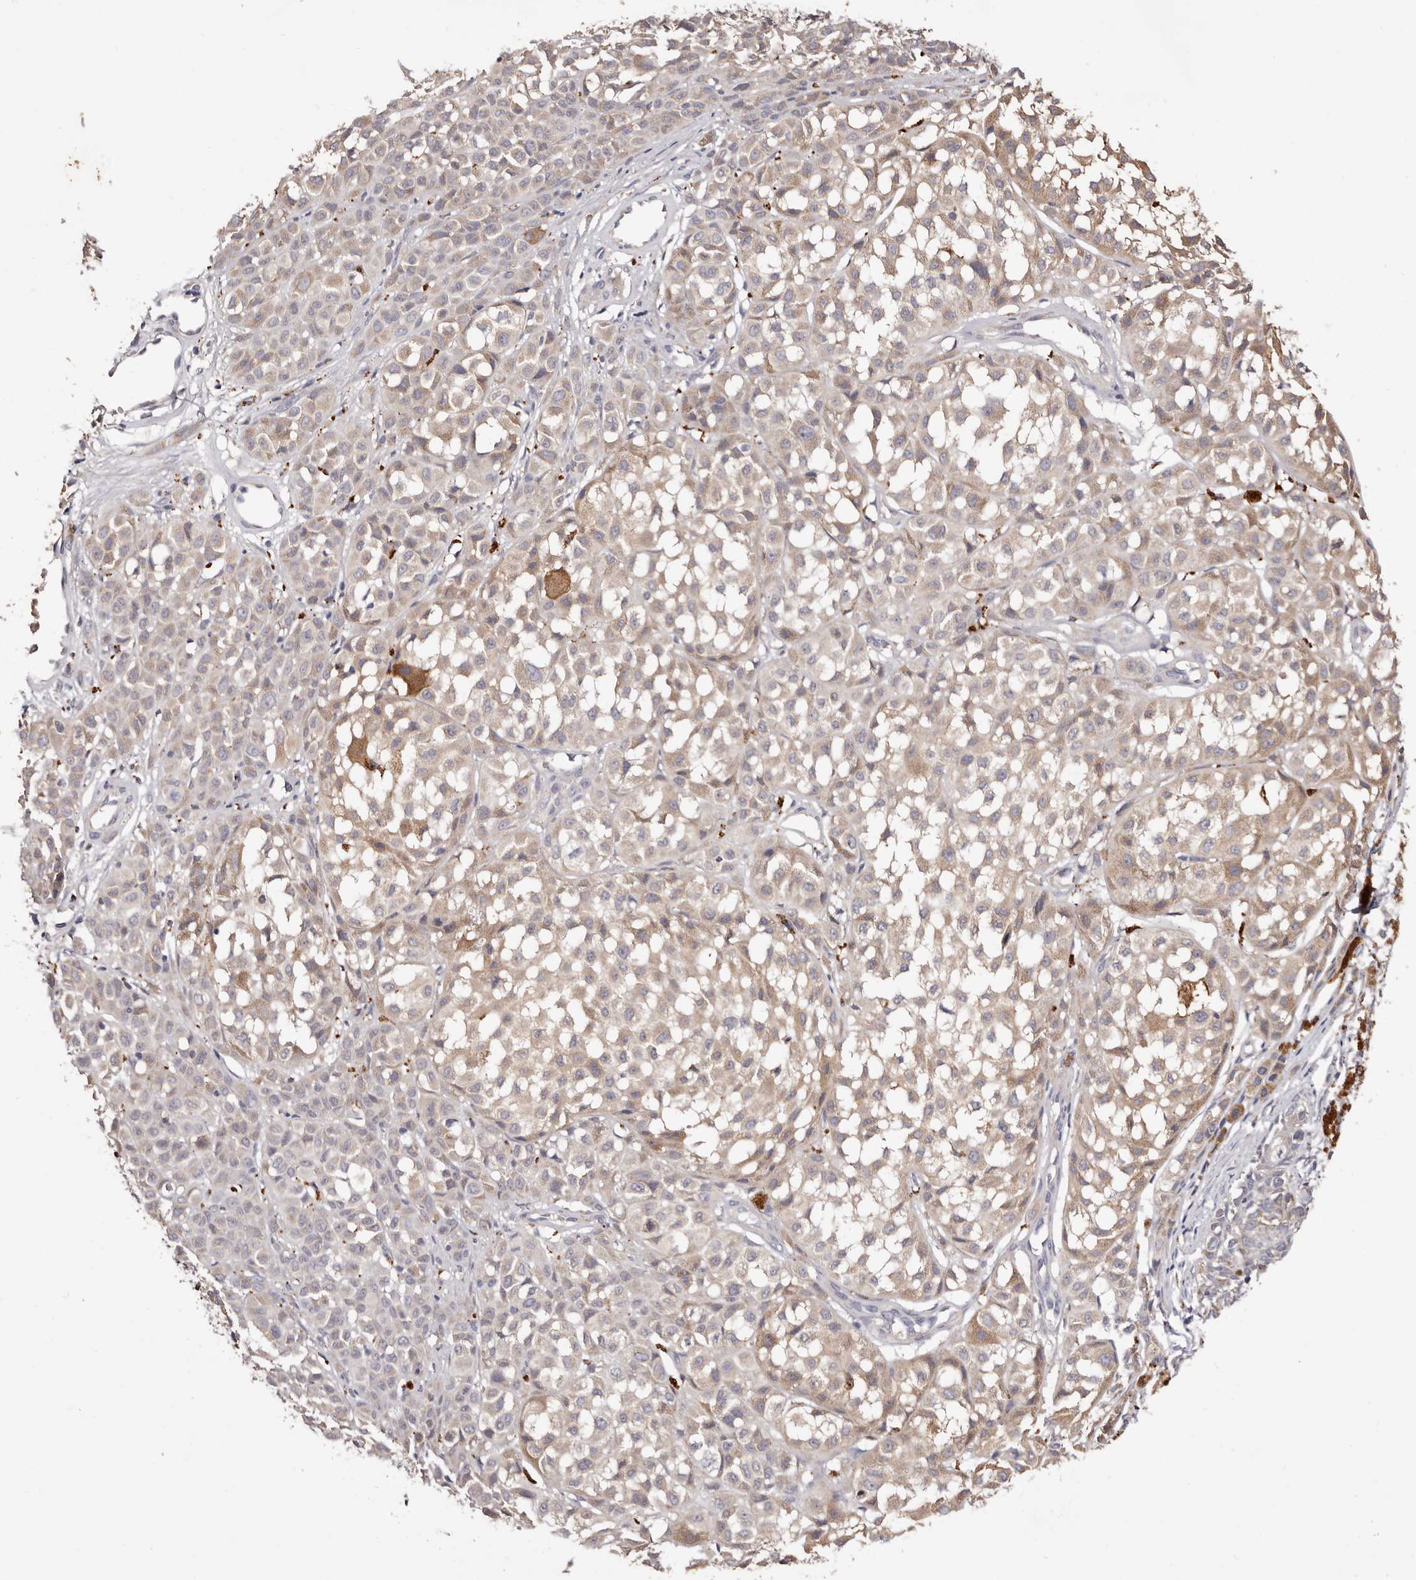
{"staining": {"intensity": "weak", "quantity": "<25%", "location": "cytoplasmic/membranous"}, "tissue": "melanoma", "cell_type": "Tumor cells", "image_type": "cancer", "snomed": [{"axis": "morphology", "description": "Malignant melanoma, NOS"}, {"axis": "topography", "description": "Skin of leg"}], "caption": "The micrograph demonstrates no significant staining in tumor cells of malignant melanoma.", "gene": "ETNK1", "patient": {"sex": "female", "age": 72}}